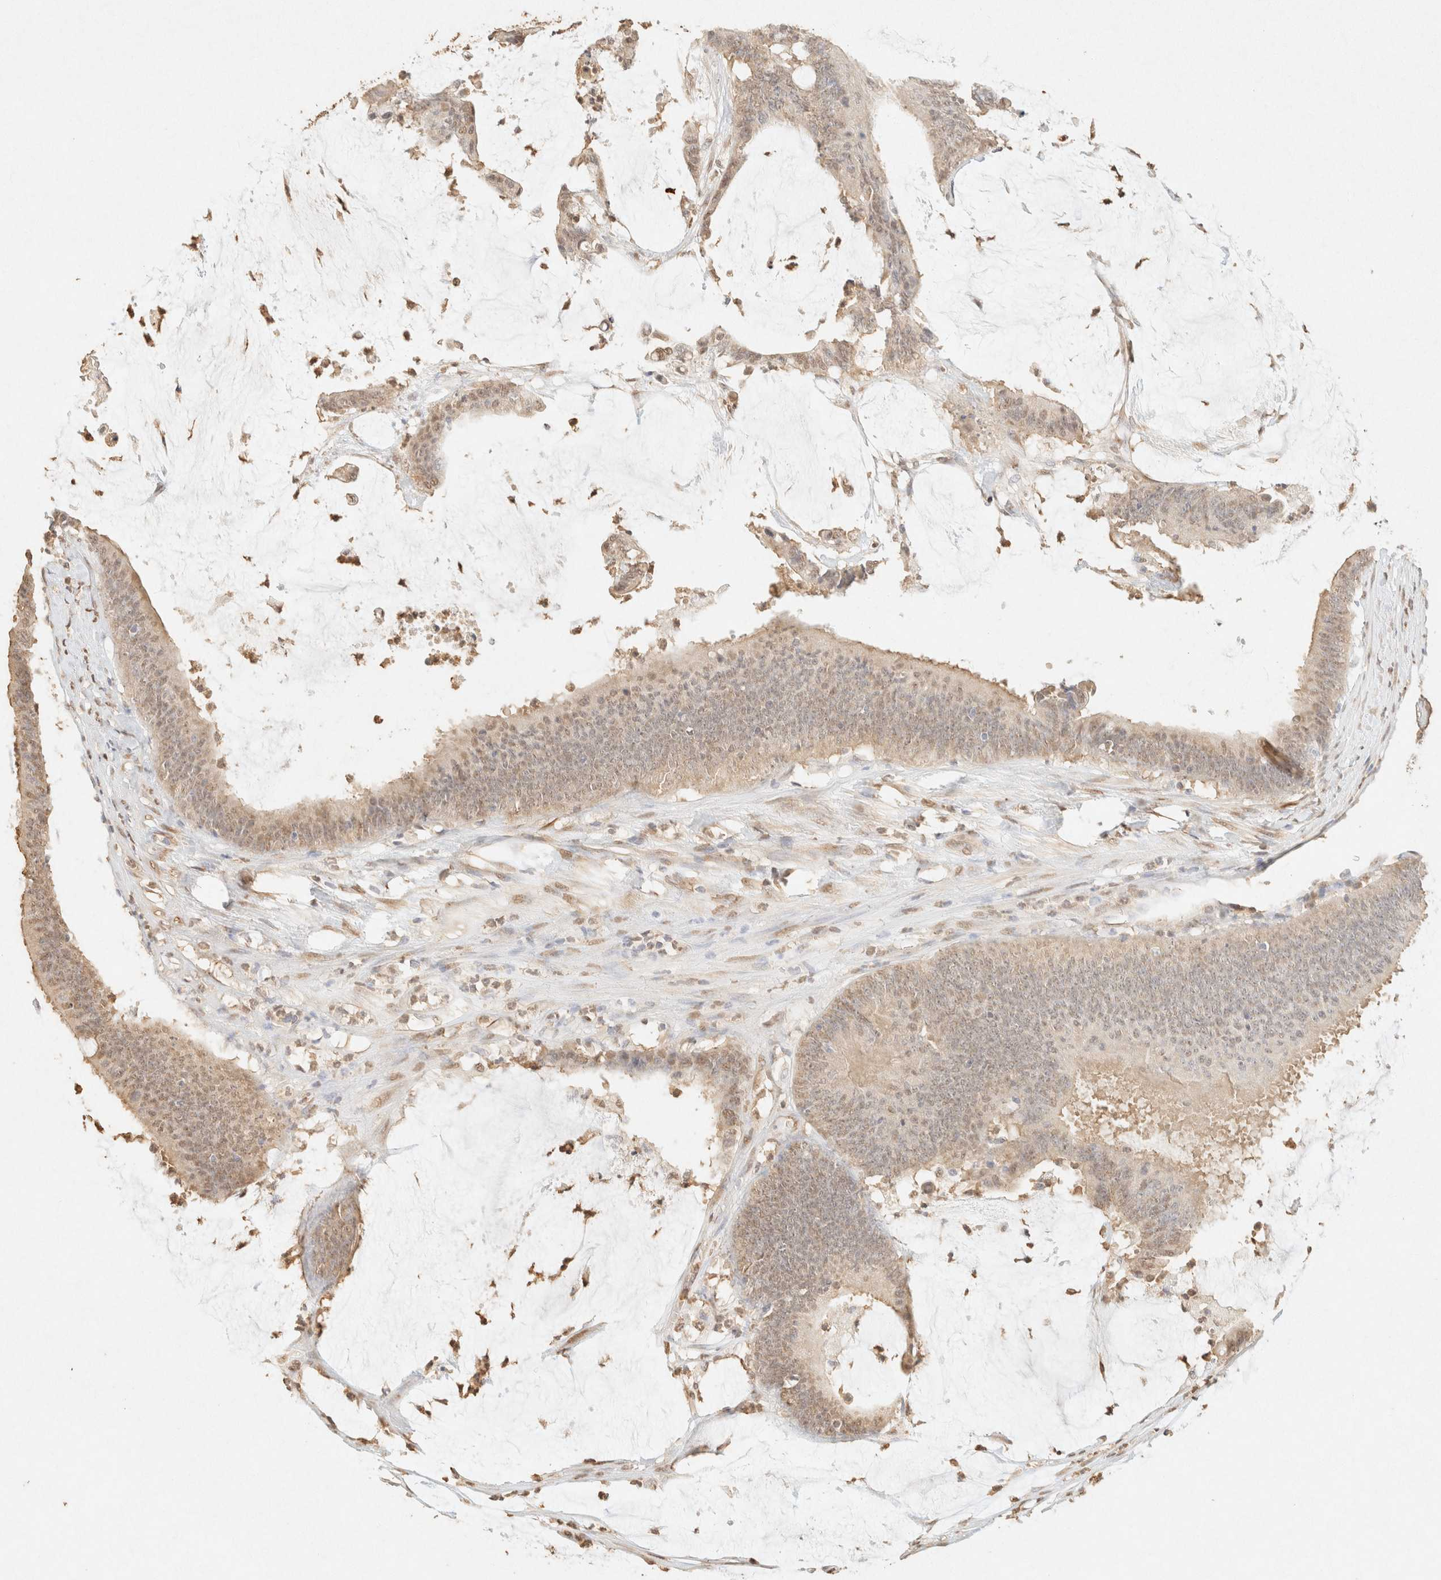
{"staining": {"intensity": "weak", "quantity": ">75%", "location": "cytoplasmic/membranous,nuclear"}, "tissue": "colorectal cancer", "cell_type": "Tumor cells", "image_type": "cancer", "snomed": [{"axis": "morphology", "description": "Adenocarcinoma, NOS"}, {"axis": "topography", "description": "Rectum"}], "caption": "A high-resolution histopathology image shows immunohistochemistry staining of colorectal cancer, which exhibits weak cytoplasmic/membranous and nuclear staining in approximately >75% of tumor cells.", "gene": "S100A13", "patient": {"sex": "female", "age": 66}}